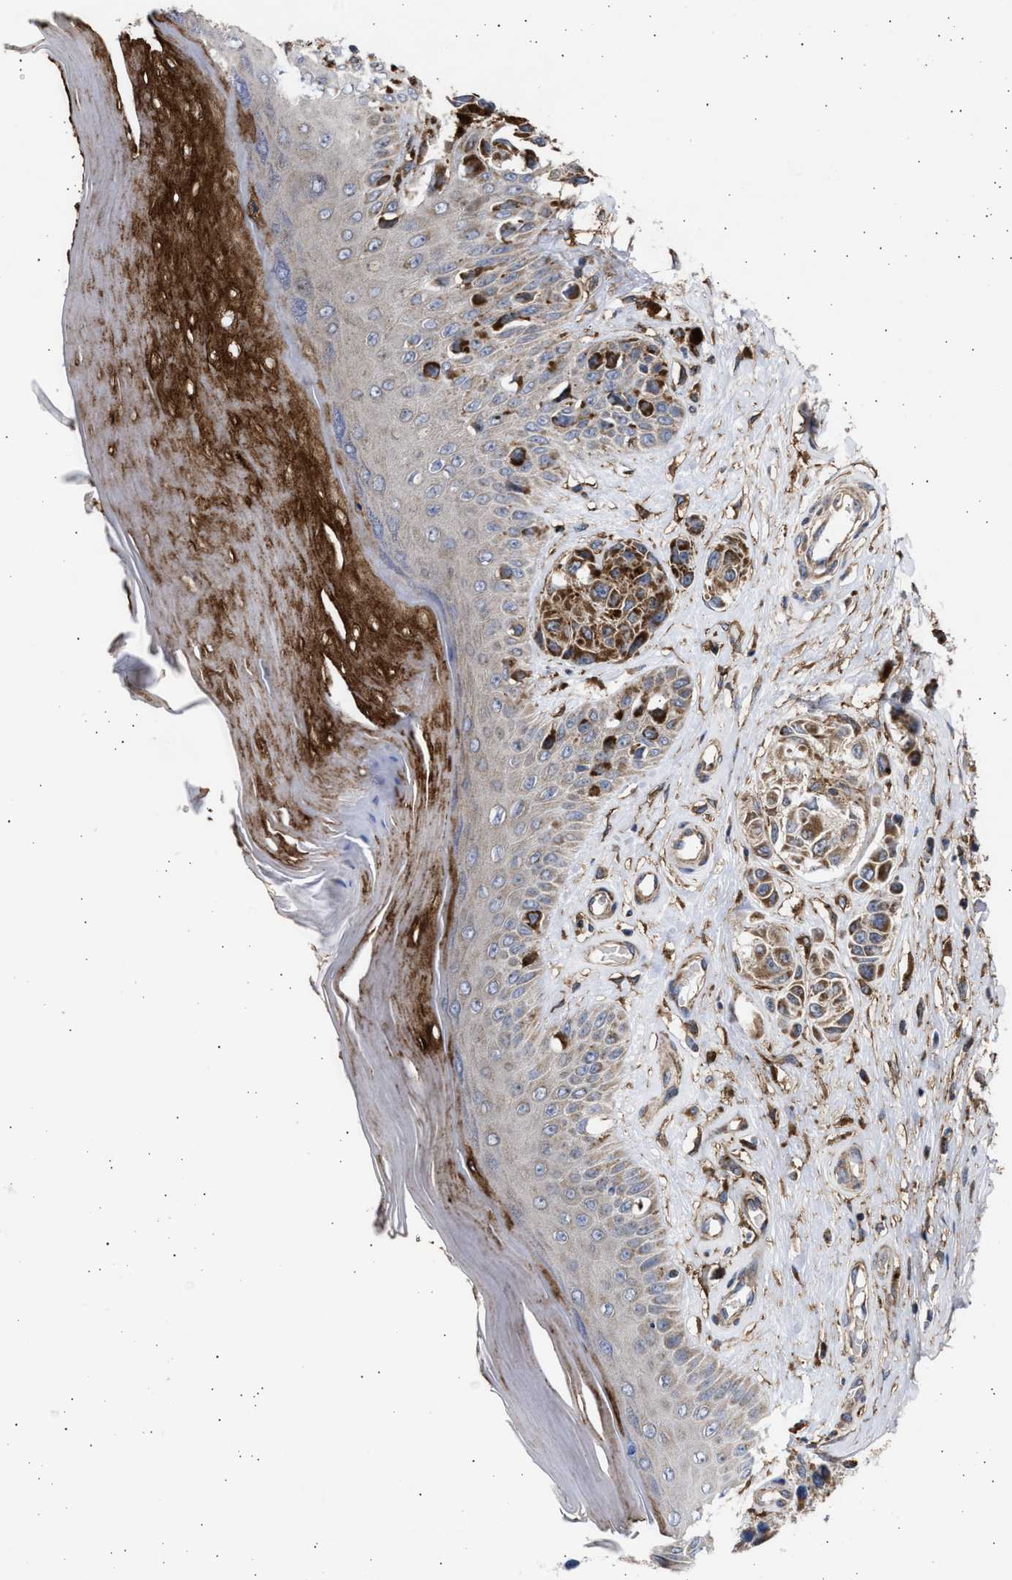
{"staining": {"intensity": "strong", "quantity": ">75%", "location": "cytoplasmic/membranous"}, "tissue": "melanoma", "cell_type": "Tumor cells", "image_type": "cancer", "snomed": [{"axis": "morphology", "description": "Malignant melanoma, NOS"}, {"axis": "topography", "description": "Skin"}], "caption": "Strong cytoplasmic/membranous staining for a protein is seen in approximately >75% of tumor cells of malignant melanoma using immunohistochemistry (IHC).", "gene": "TTC19", "patient": {"sex": "female", "age": 64}}